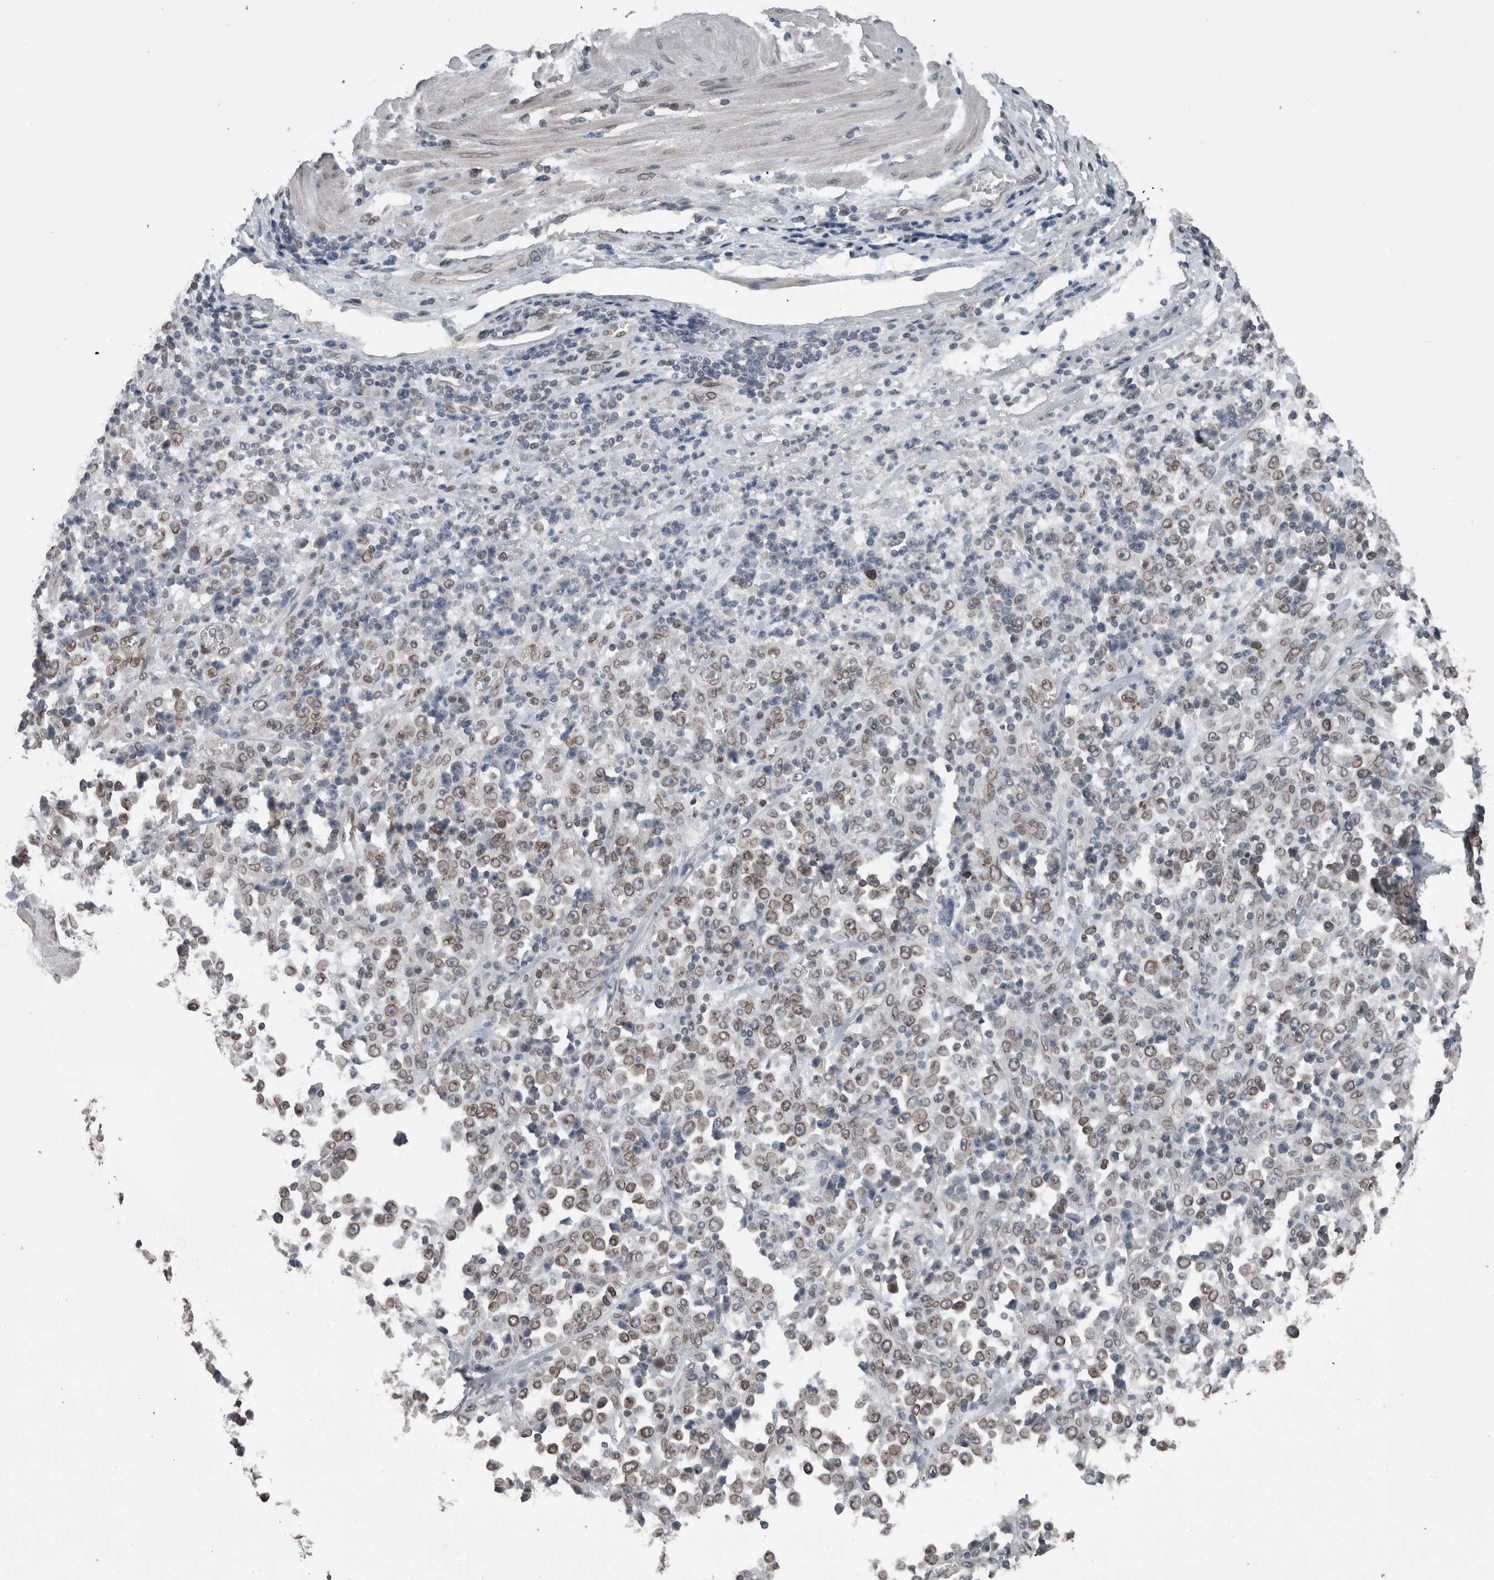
{"staining": {"intensity": "moderate", "quantity": ">75%", "location": "cytoplasmic/membranous,nuclear"}, "tissue": "stomach cancer", "cell_type": "Tumor cells", "image_type": "cancer", "snomed": [{"axis": "morphology", "description": "Normal tissue, NOS"}, {"axis": "morphology", "description": "Adenocarcinoma, NOS"}, {"axis": "topography", "description": "Stomach, upper"}, {"axis": "topography", "description": "Stomach"}], "caption": "Protein analysis of stomach adenocarcinoma tissue demonstrates moderate cytoplasmic/membranous and nuclear staining in approximately >75% of tumor cells. Nuclei are stained in blue.", "gene": "RANBP2", "patient": {"sex": "male", "age": 59}}